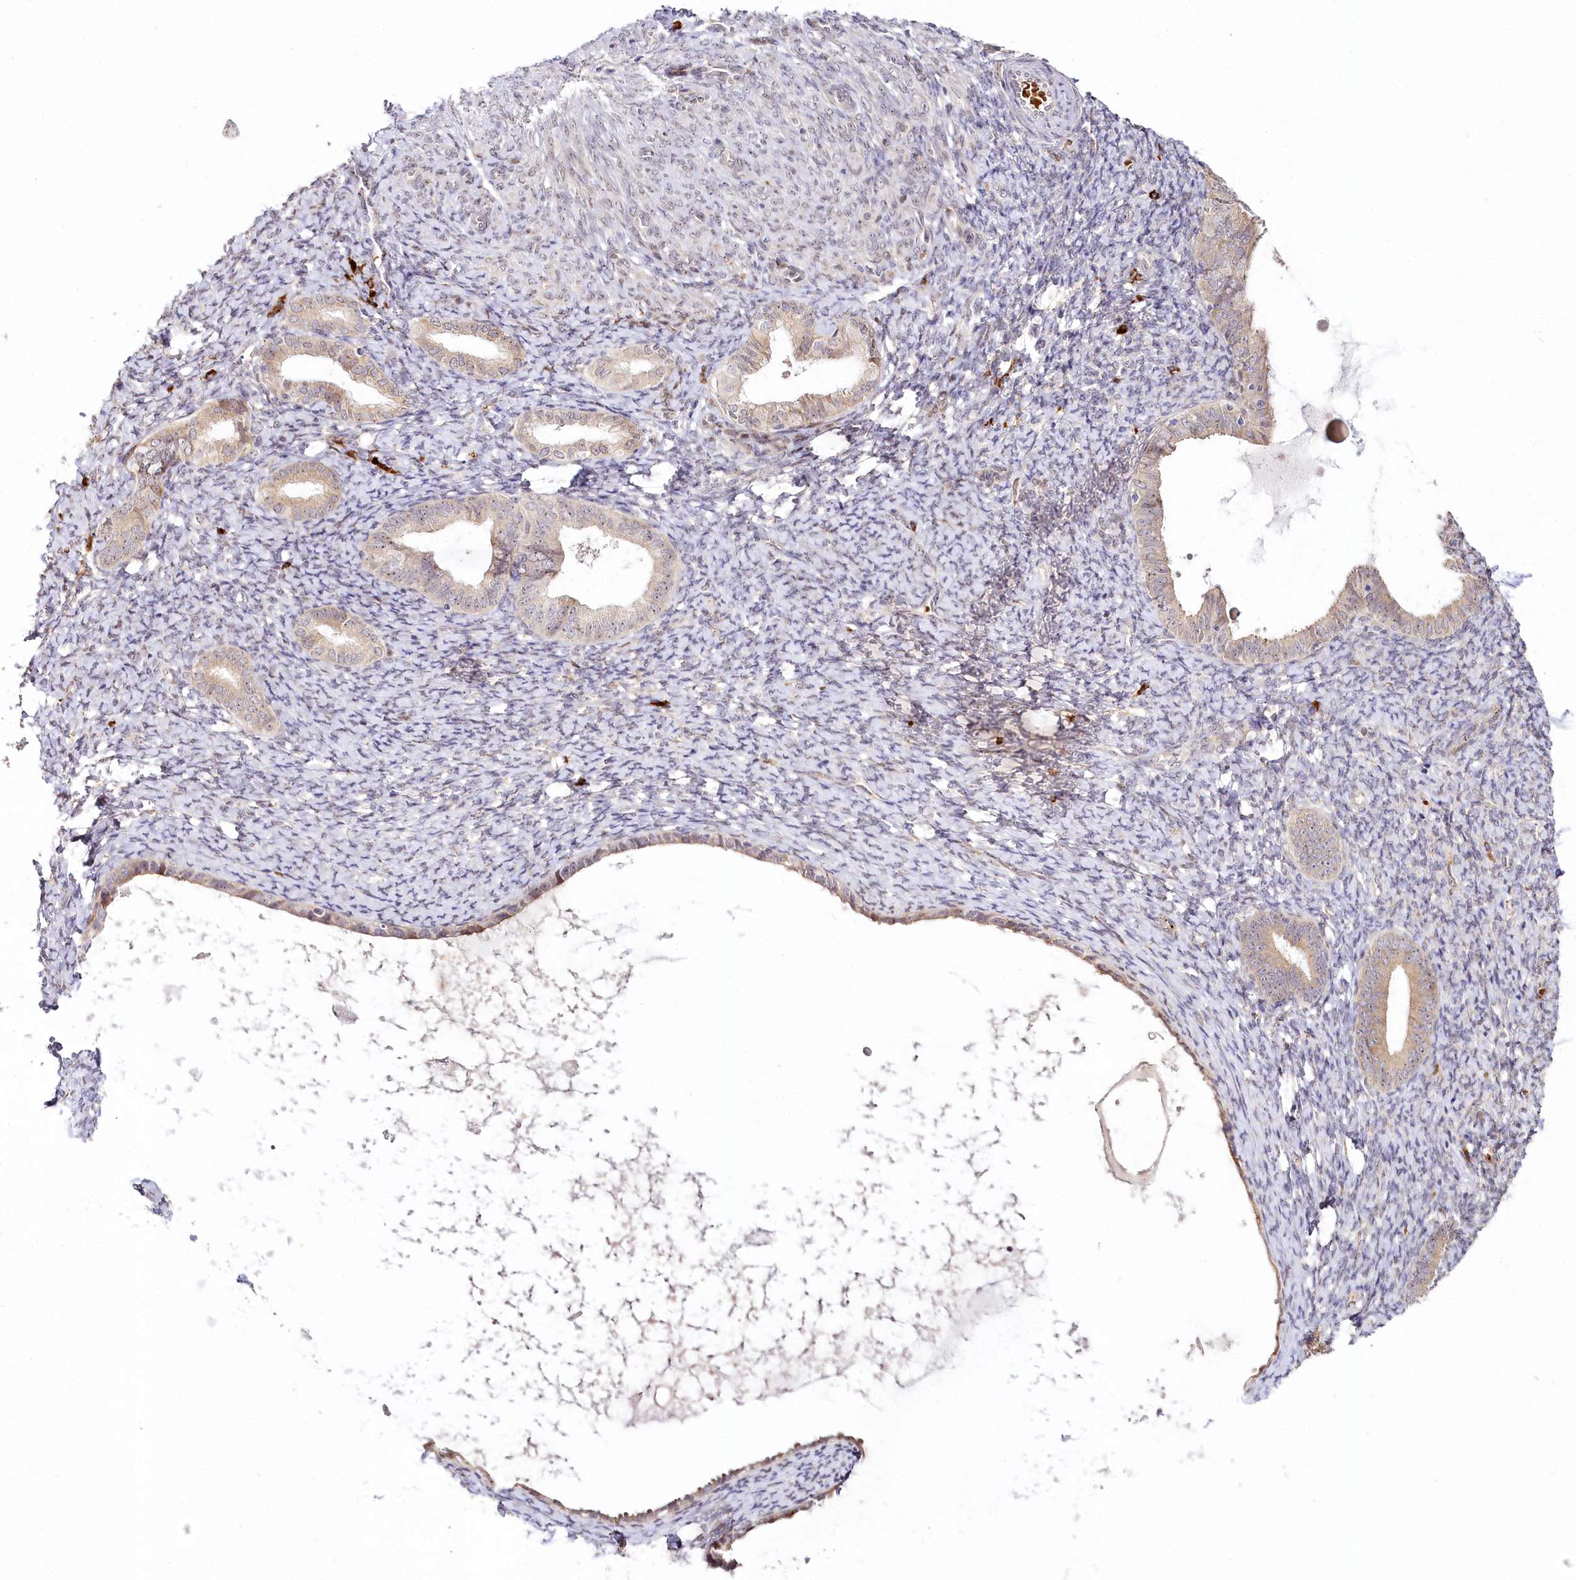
{"staining": {"intensity": "weak", "quantity": "<25%", "location": "cytoplasmic/membranous"}, "tissue": "endometrium", "cell_type": "Cells in endometrial stroma", "image_type": "normal", "snomed": [{"axis": "morphology", "description": "Normal tissue, NOS"}, {"axis": "topography", "description": "Endometrium"}], "caption": "This is a histopathology image of IHC staining of normal endometrium, which shows no staining in cells in endometrial stroma. The staining is performed using DAB brown chromogen with nuclei counter-stained in using hematoxylin.", "gene": "WDR36", "patient": {"sex": "female", "age": 72}}